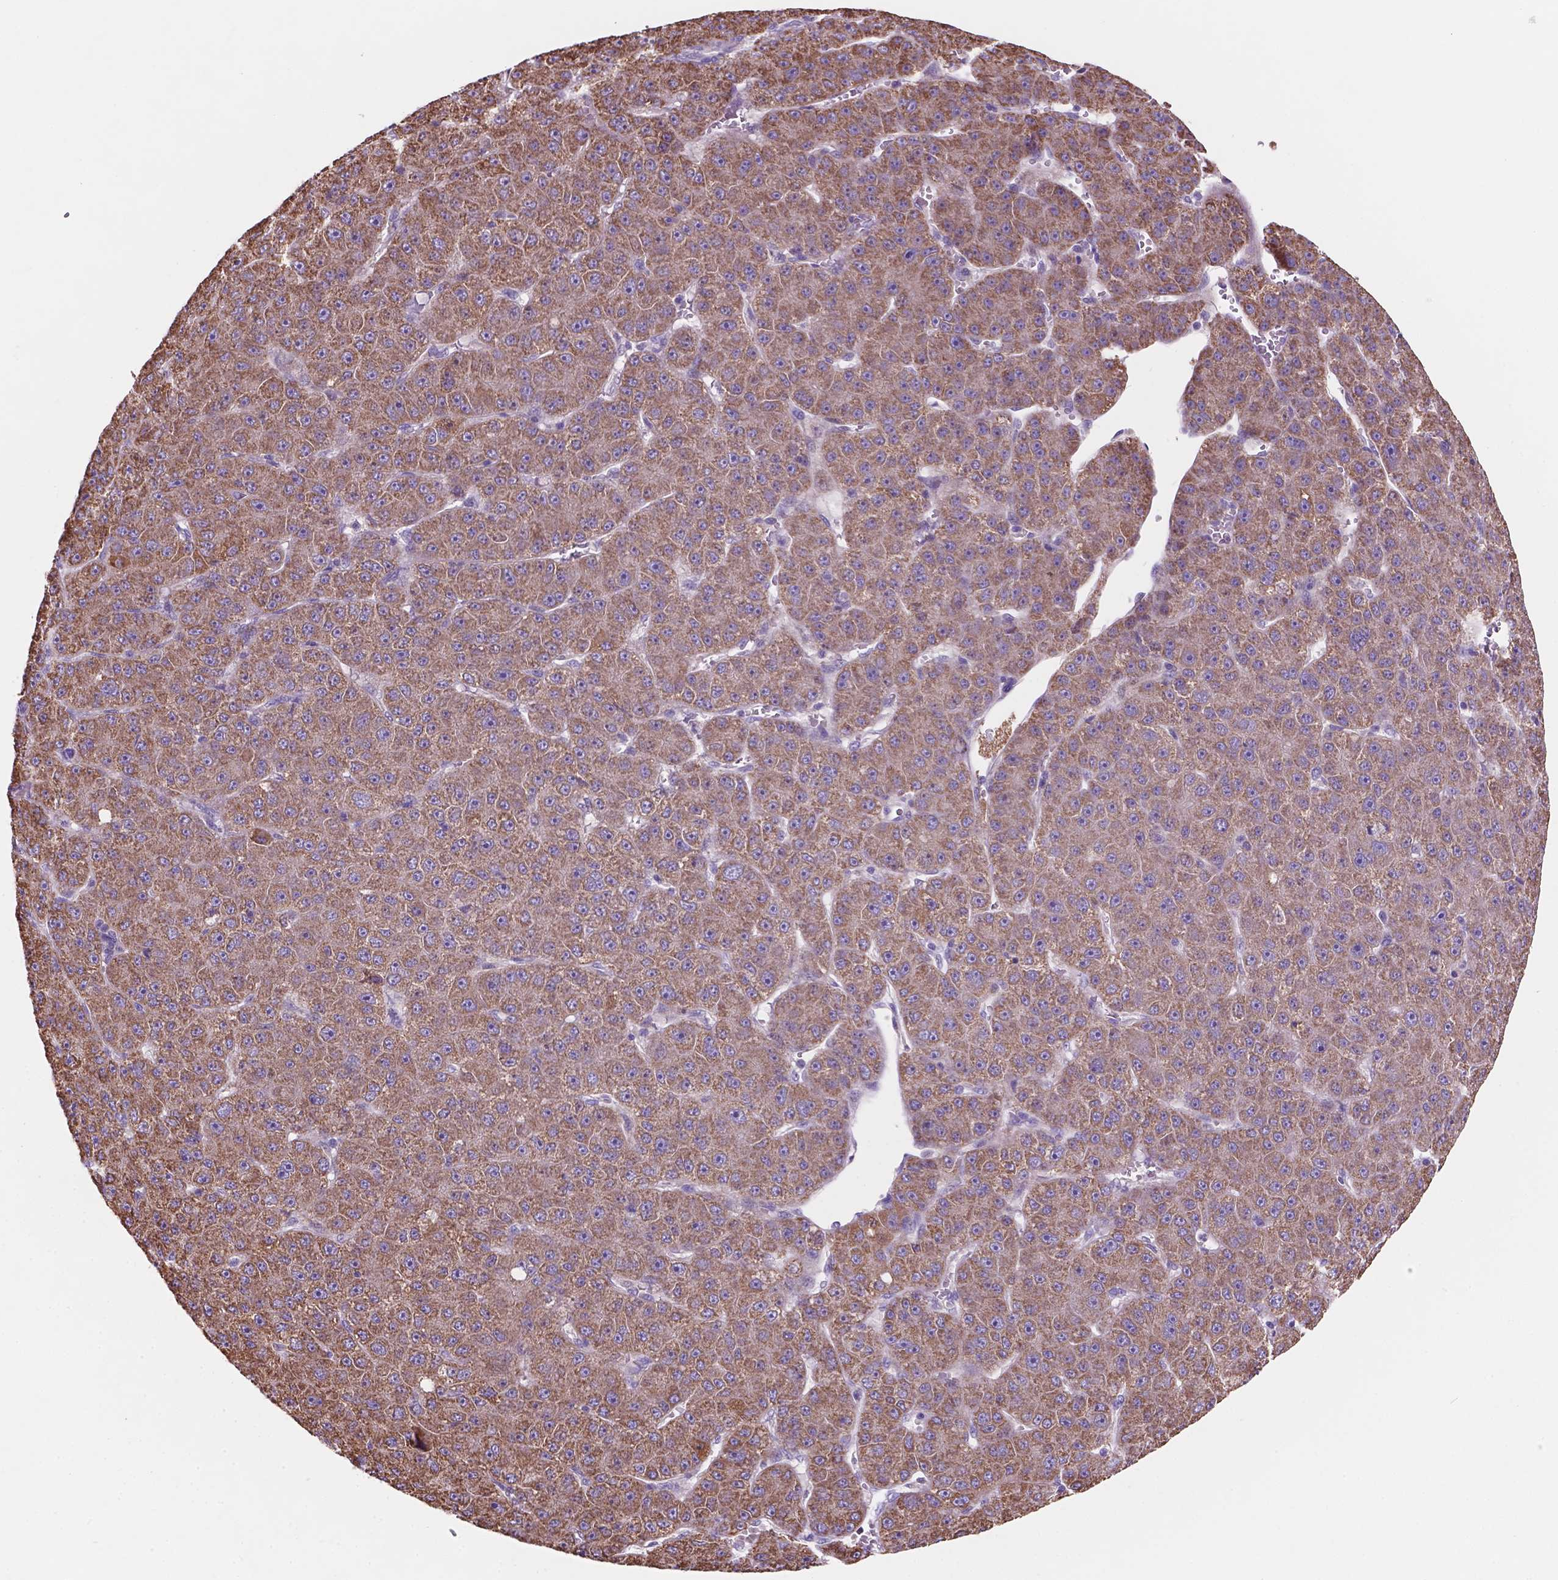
{"staining": {"intensity": "moderate", "quantity": ">75%", "location": "cytoplasmic/membranous"}, "tissue": "liver cancer", "cell_type": "Tumor cells", "image_type": "cancer", "snomed": [{"axis": "morphology", "description": "Carcinoma, Hepatocellular, NOS"}, {"axis": "topography", "description": "Liver"}], "caption": "Liver cancer stained for a protein (brown) reveals moderate cytoplasmic/membranous positive expression in approximately >75% of tumor cells.", "gene": "MKRN2OS", "patient": {"sex": "male", "age": 67}}